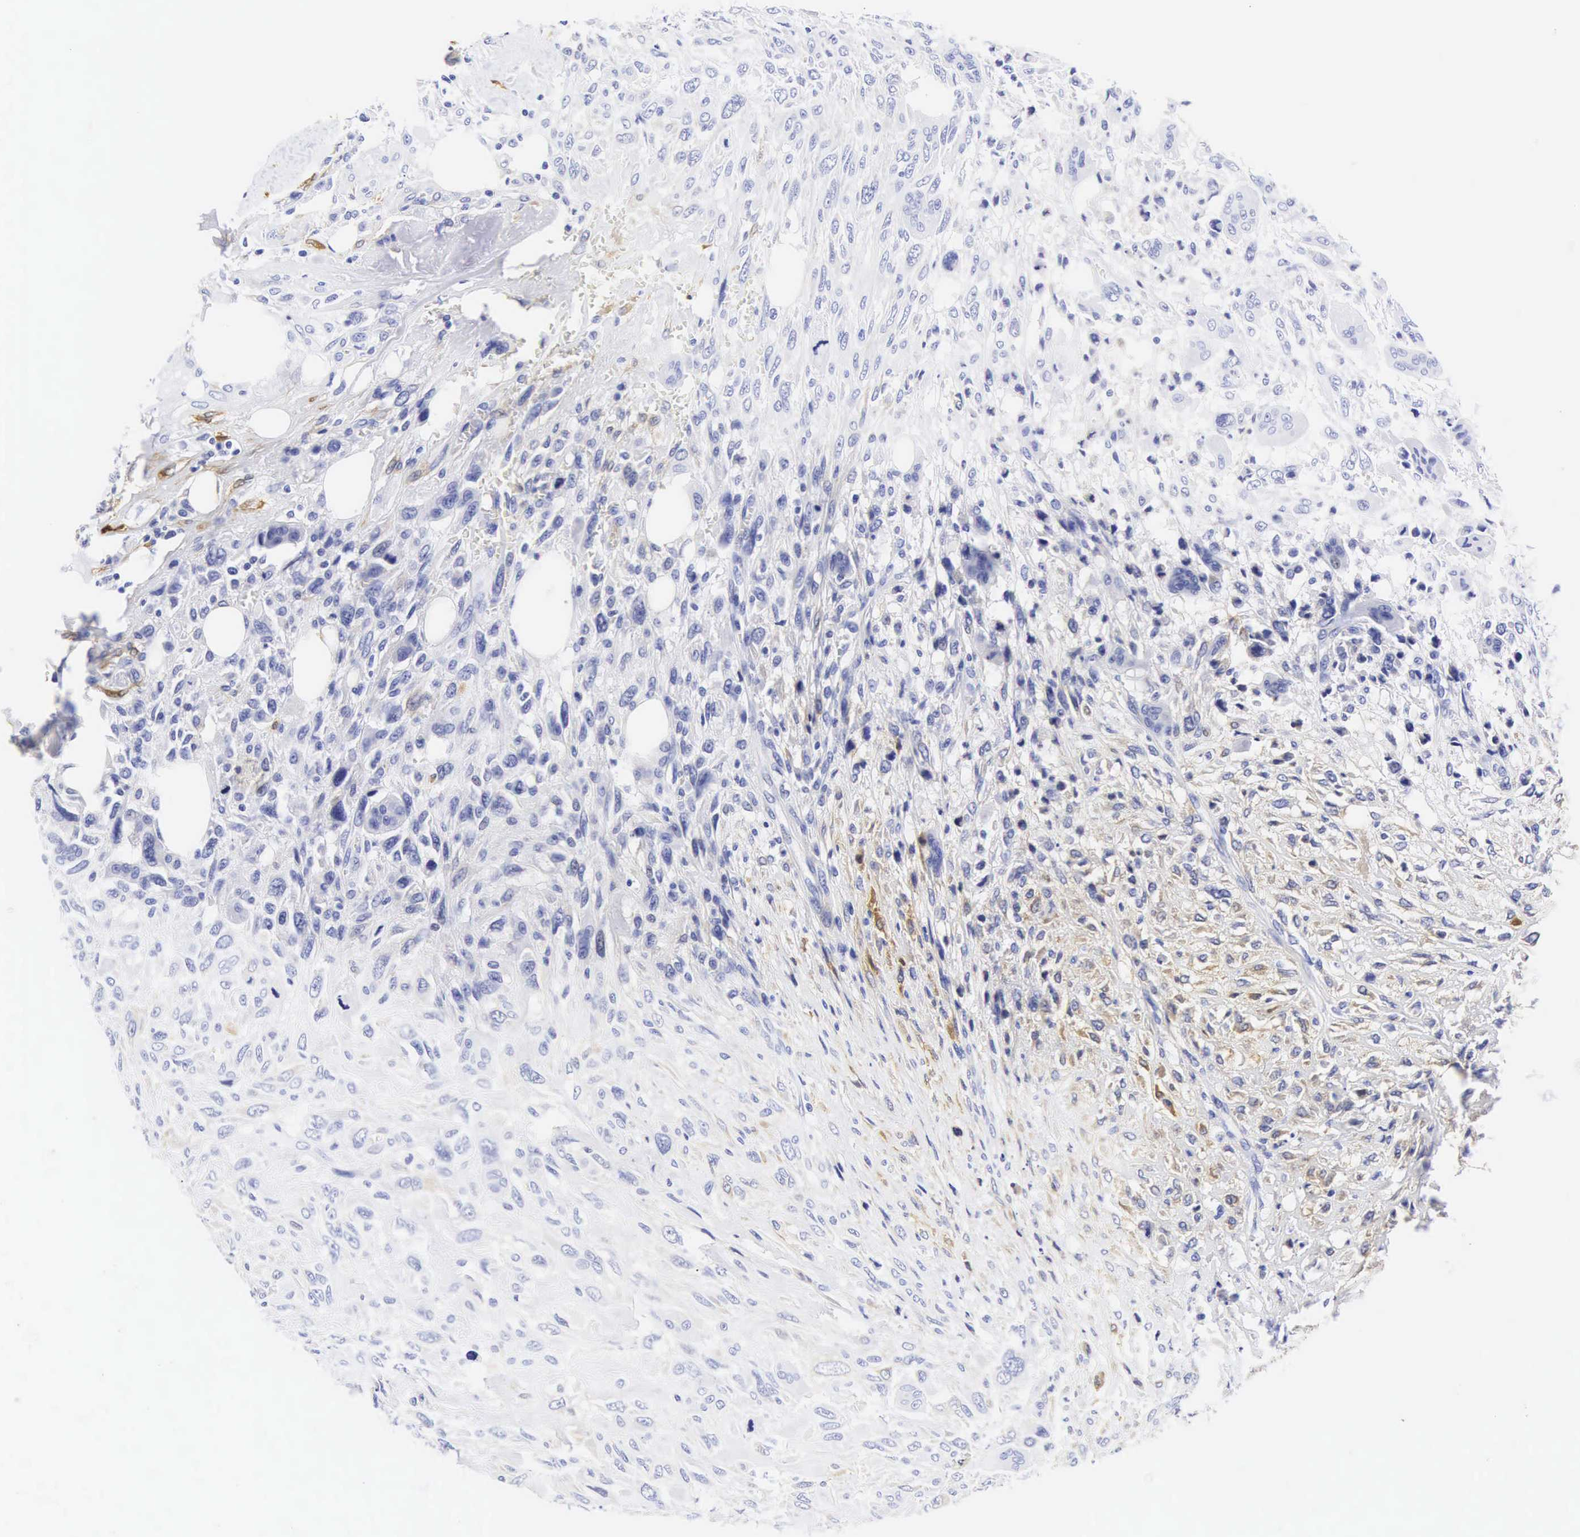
{"staining": {"intensity": "negative", "quantity": "none", "location": "none"}, "tissue": "breast cancer", "cell_type": "Tumor cells", "image_type": "cancer", "snomed": [{"axis": "morphology", "description": "Neoplasm, malignant, NOS"}, {"axis": "topography", "description": "Breast"}], "caption": "Breast neoplasm (malignant) was stained to show a protein in brown. There is no significant expression in tumor cells.", "gene": "CNN1", "patient": {"sex": "female", "age": 50}}